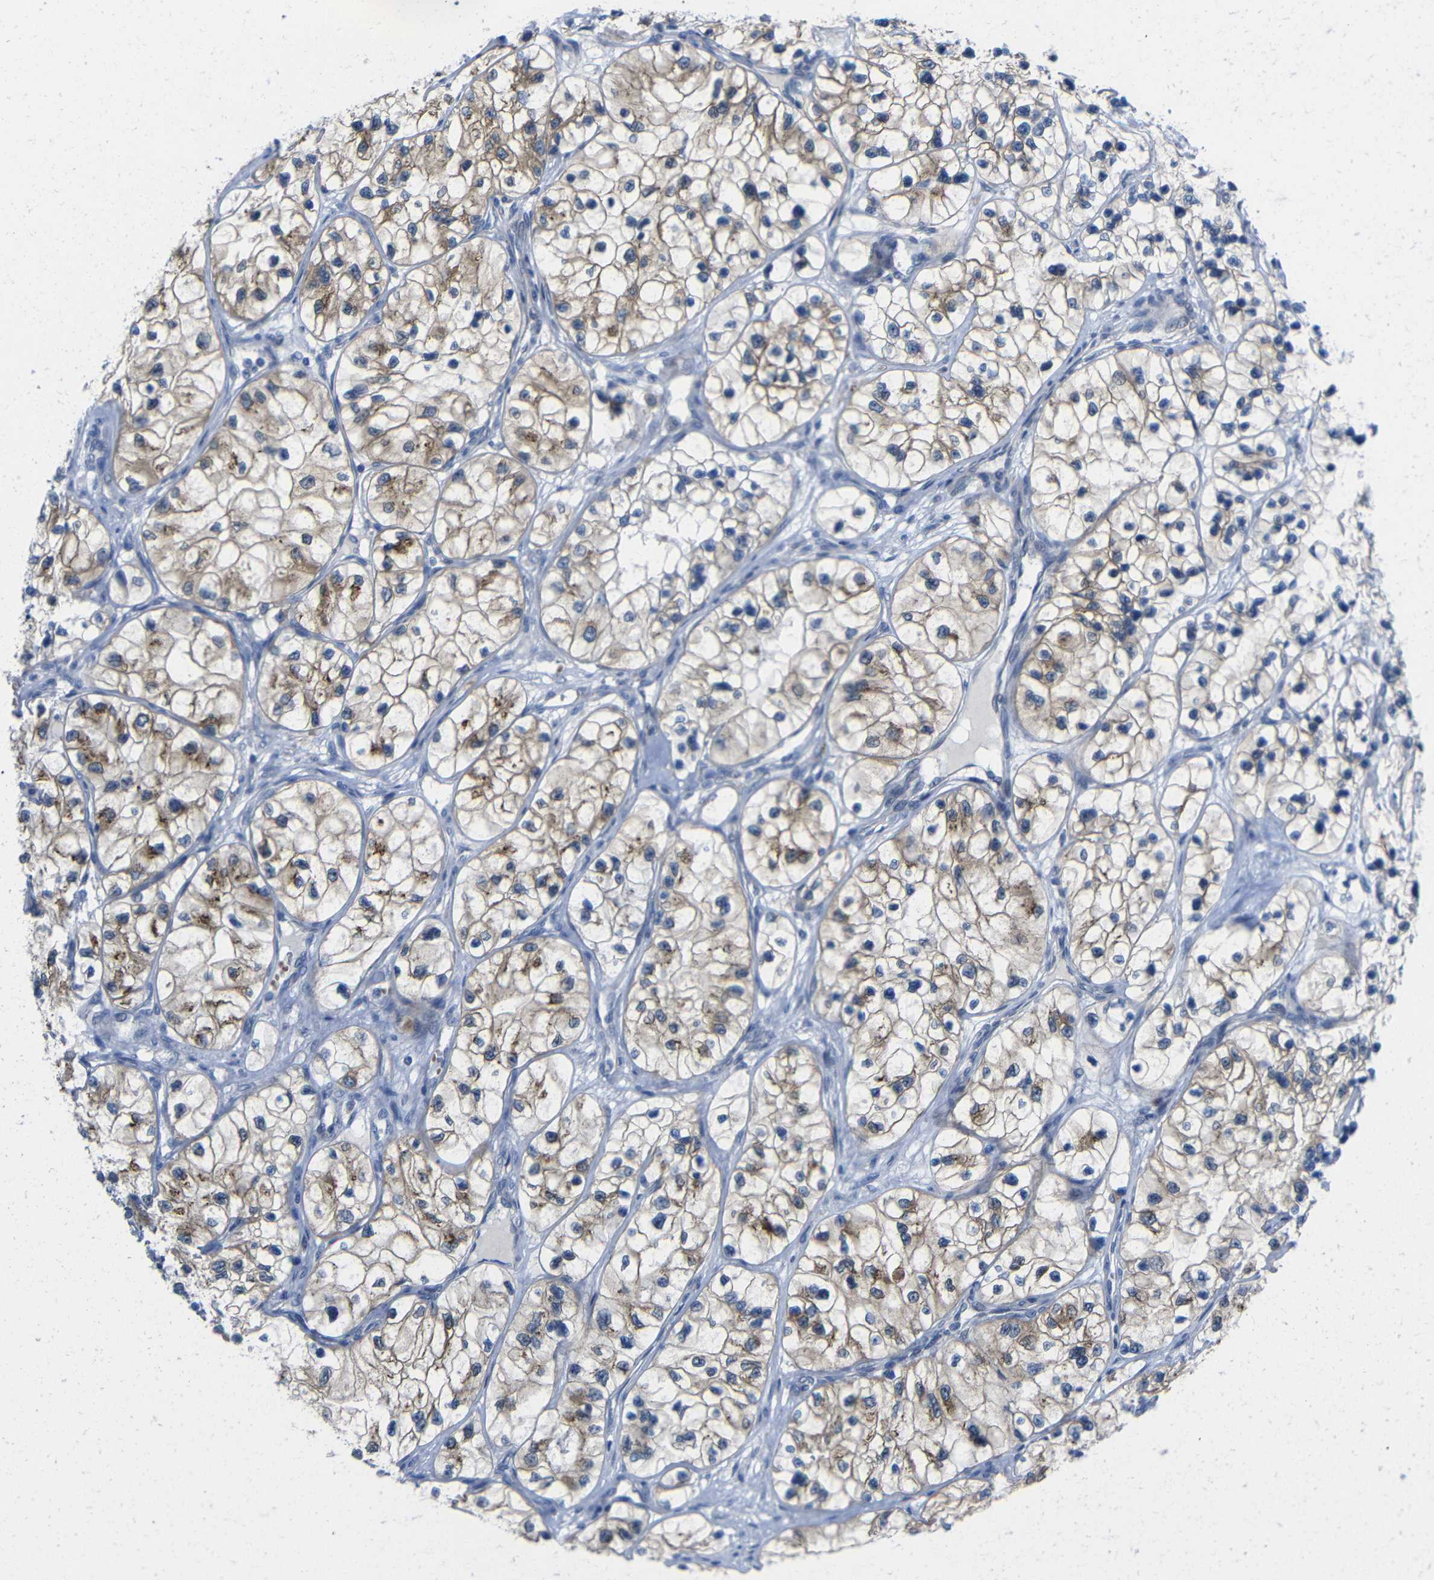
{"staining": {"intensity": "moderate", "quantity": "25%-75%", "location": "cytoplasmic/membranous"}, "tissue": "renal cancer", "cell_type": "Tumor cells", "image_type": "cancer", "snomed": [{"axis": "morphology", "description": "Adenocarcinoma, NOS"}, {"axis": "topography", "description": "Kidney"}], "caption": "Tumor cells display medium levels of moderate cytoplasmic/membranous expression in approximately 25%-75% of cells in human renal cancer.", "gene": "CMTM1", "patient": {"sex": "female", "age": 57}}